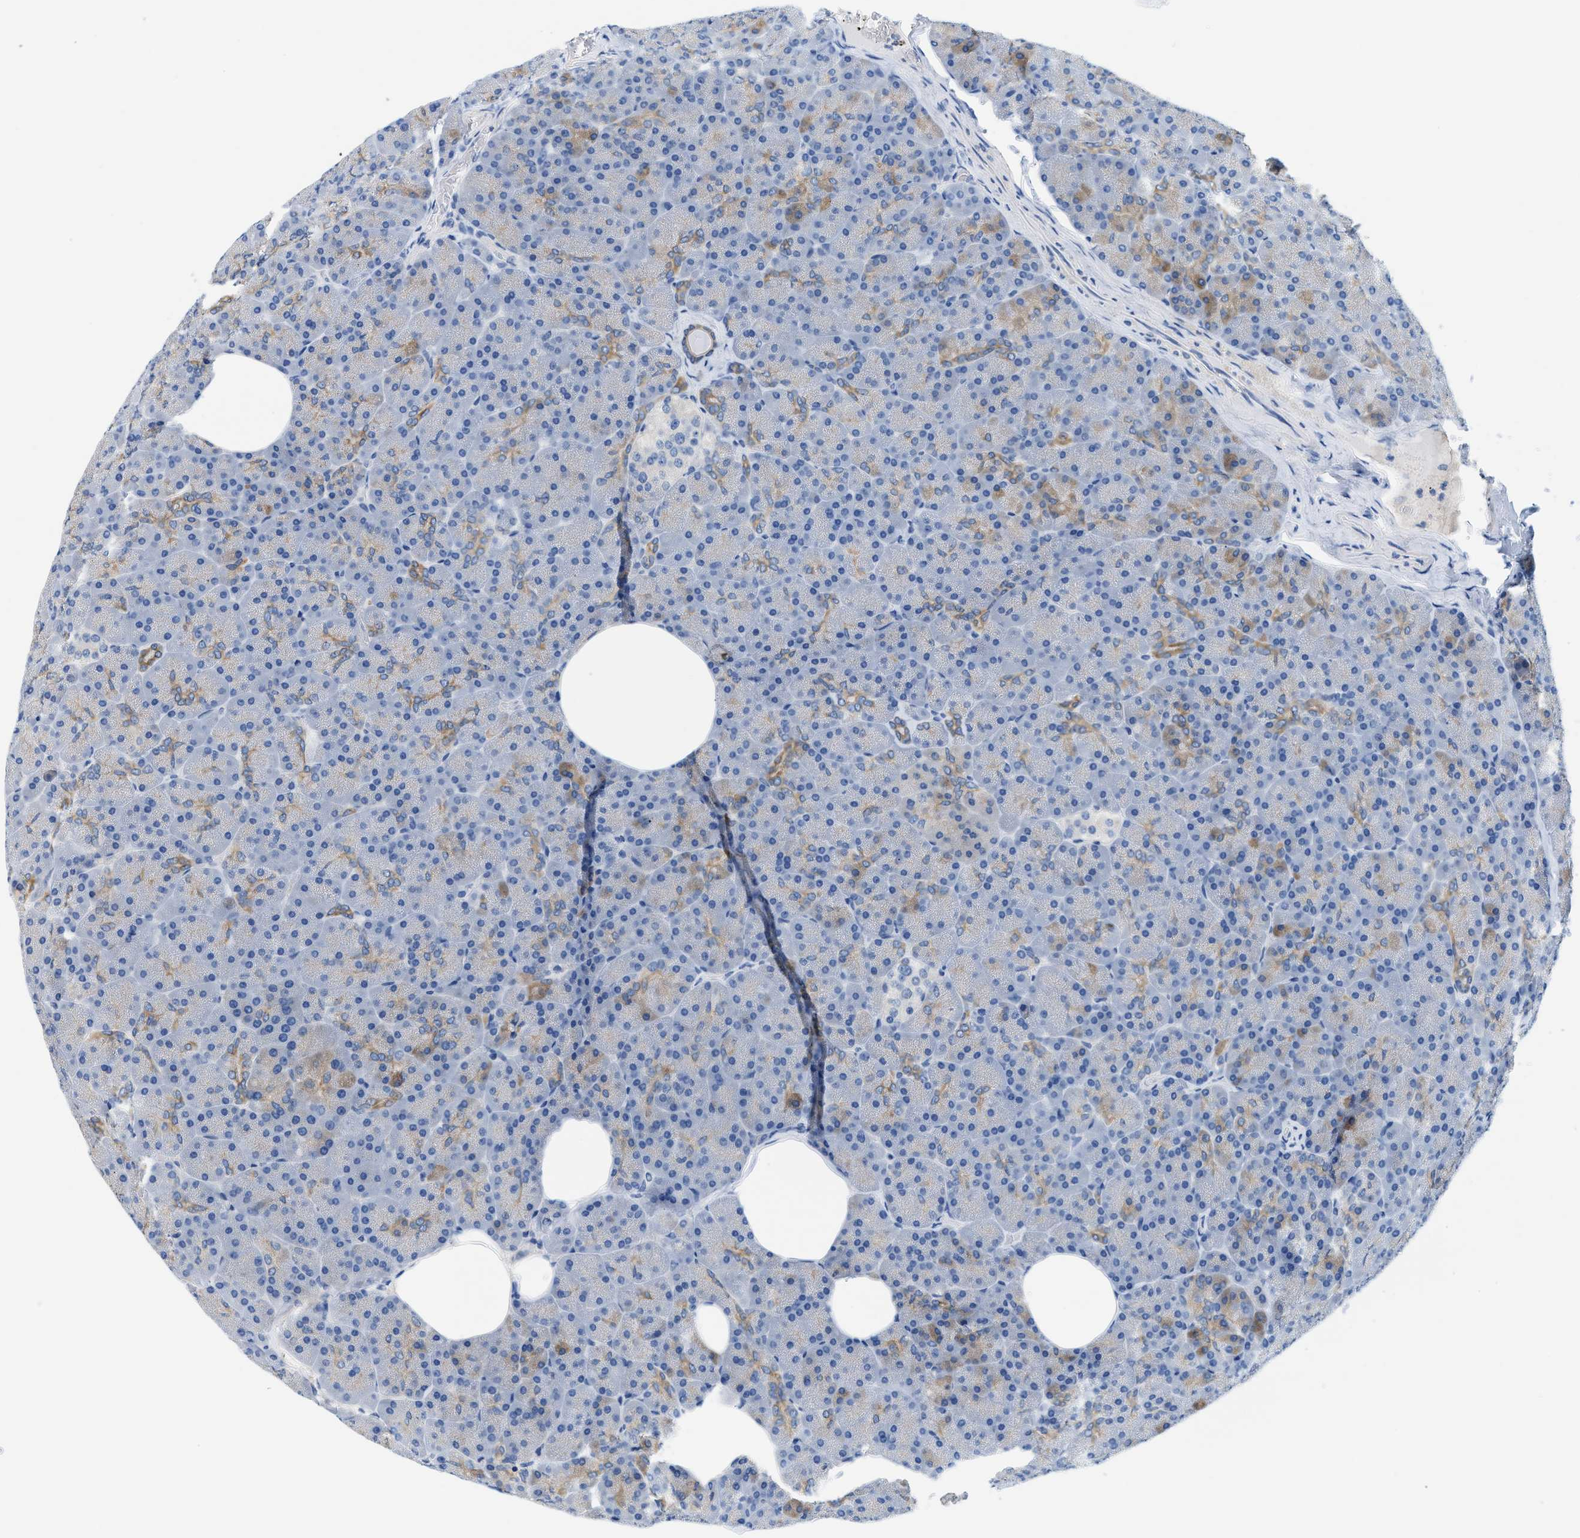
{"staining": {"intensity": "moderate", "quantity": "<25%", "location": "cytoplasmic/membranous"}, "tissue": "pancreas", "cell_type": "Exocrine glandular cells", "image_type": "normal", "snomed": [{"axis": "morphology", "description": "Normal tissue, NOS"}, {"axis": "topography", "description": "Pancreas"}], "caption": "Protein expression analysis of unremarkable human pancreas reveals moderate cytoplasmic/membranous expression in approximately <25% of exocrine glandular cells.", "gene": "BPGM", "patient": {"sex": "female", "age": 35}}